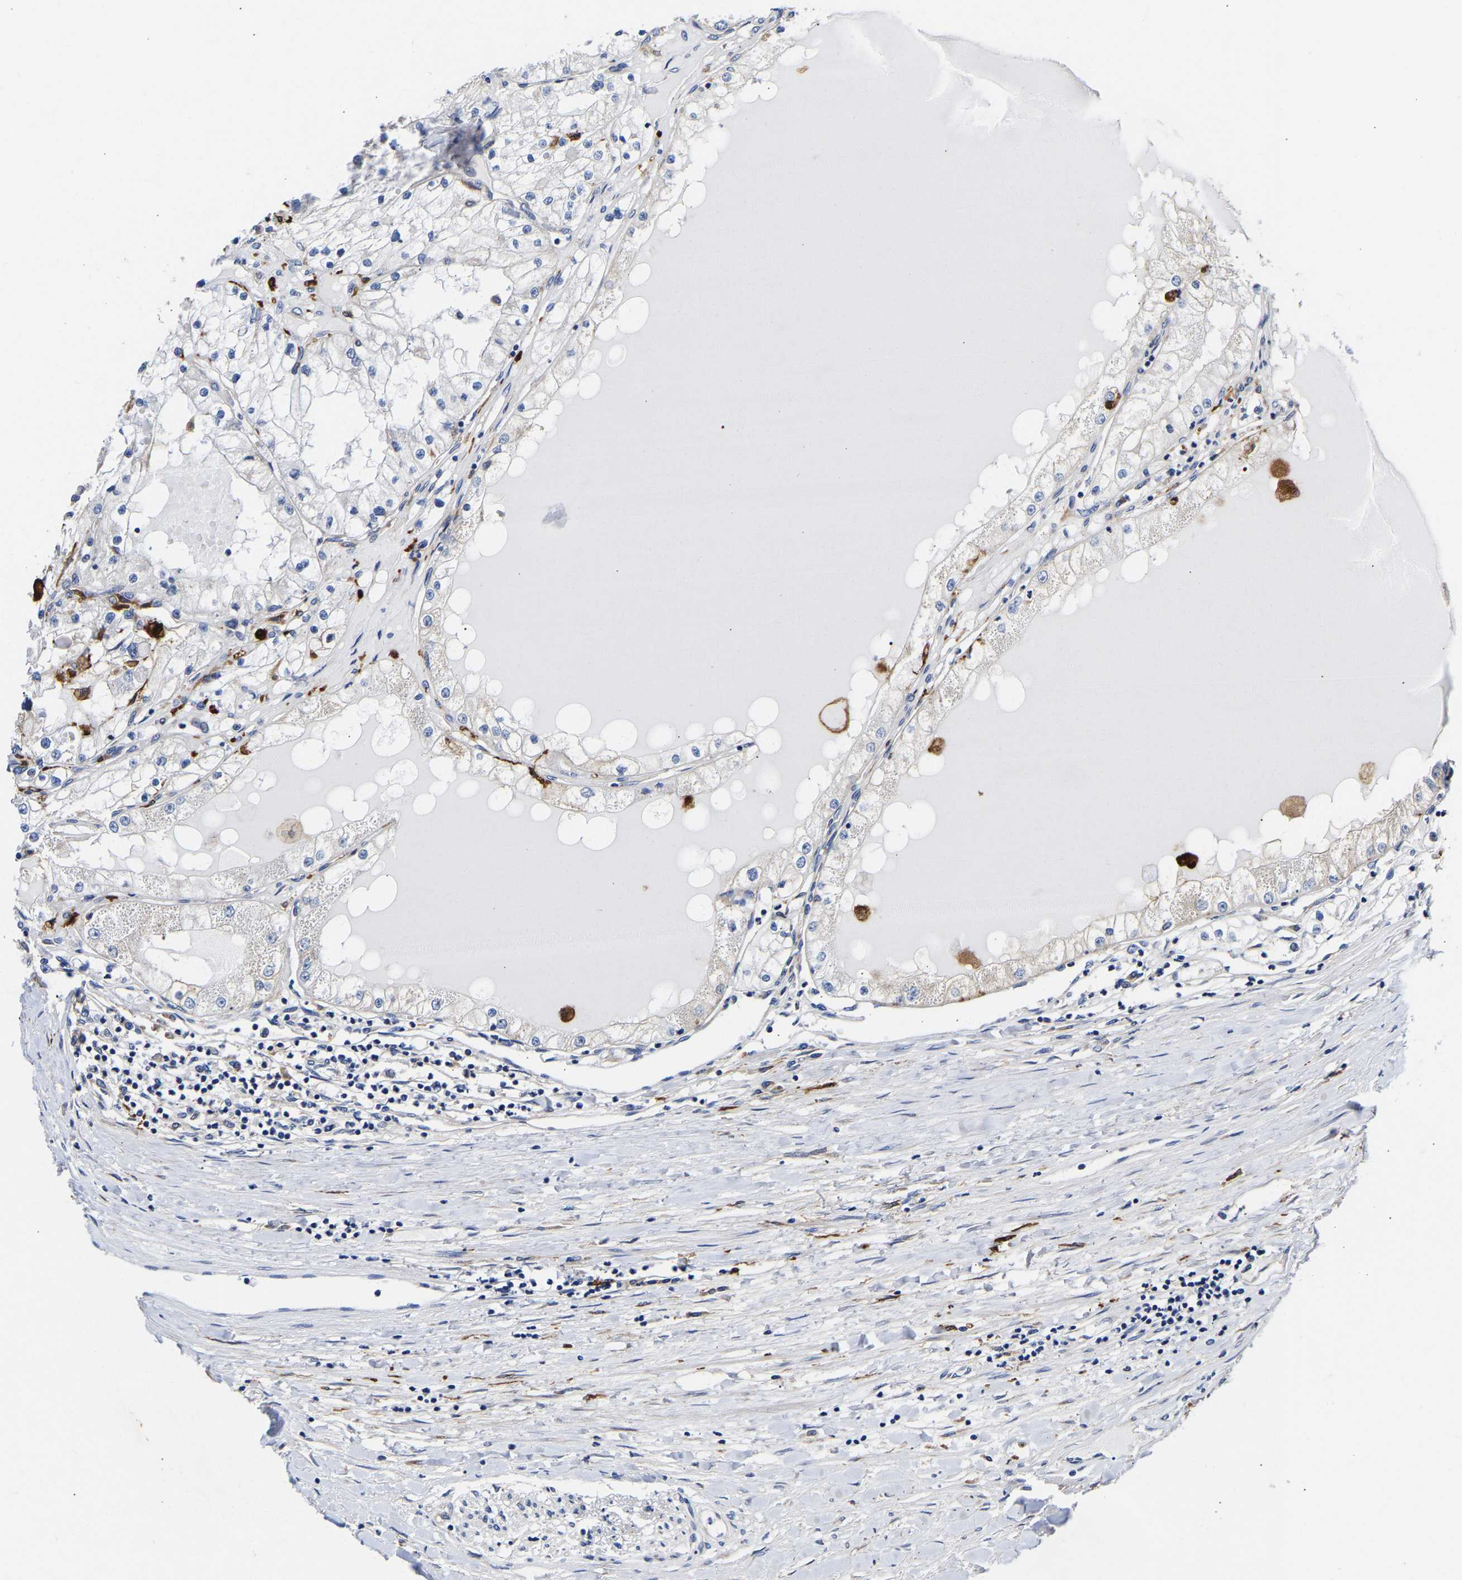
{"staining": {"intensity": "negative", "quantity": "none", "location": "none"}, "tissue": "renal cancer", "cell_type": "Tumor cells", "image_type": "cancer", "snomed": [{"axis": "morphology", "description": "Adenocarcinoma, NOS"}, {"axis": "topography", "description": "Kidney"}], "caption": "Histopathology image shows no protein expression in tumor cells of renal cancer tissue.", "gene": "CCDC6", "patient": {"sex": "male", "age": 68}}